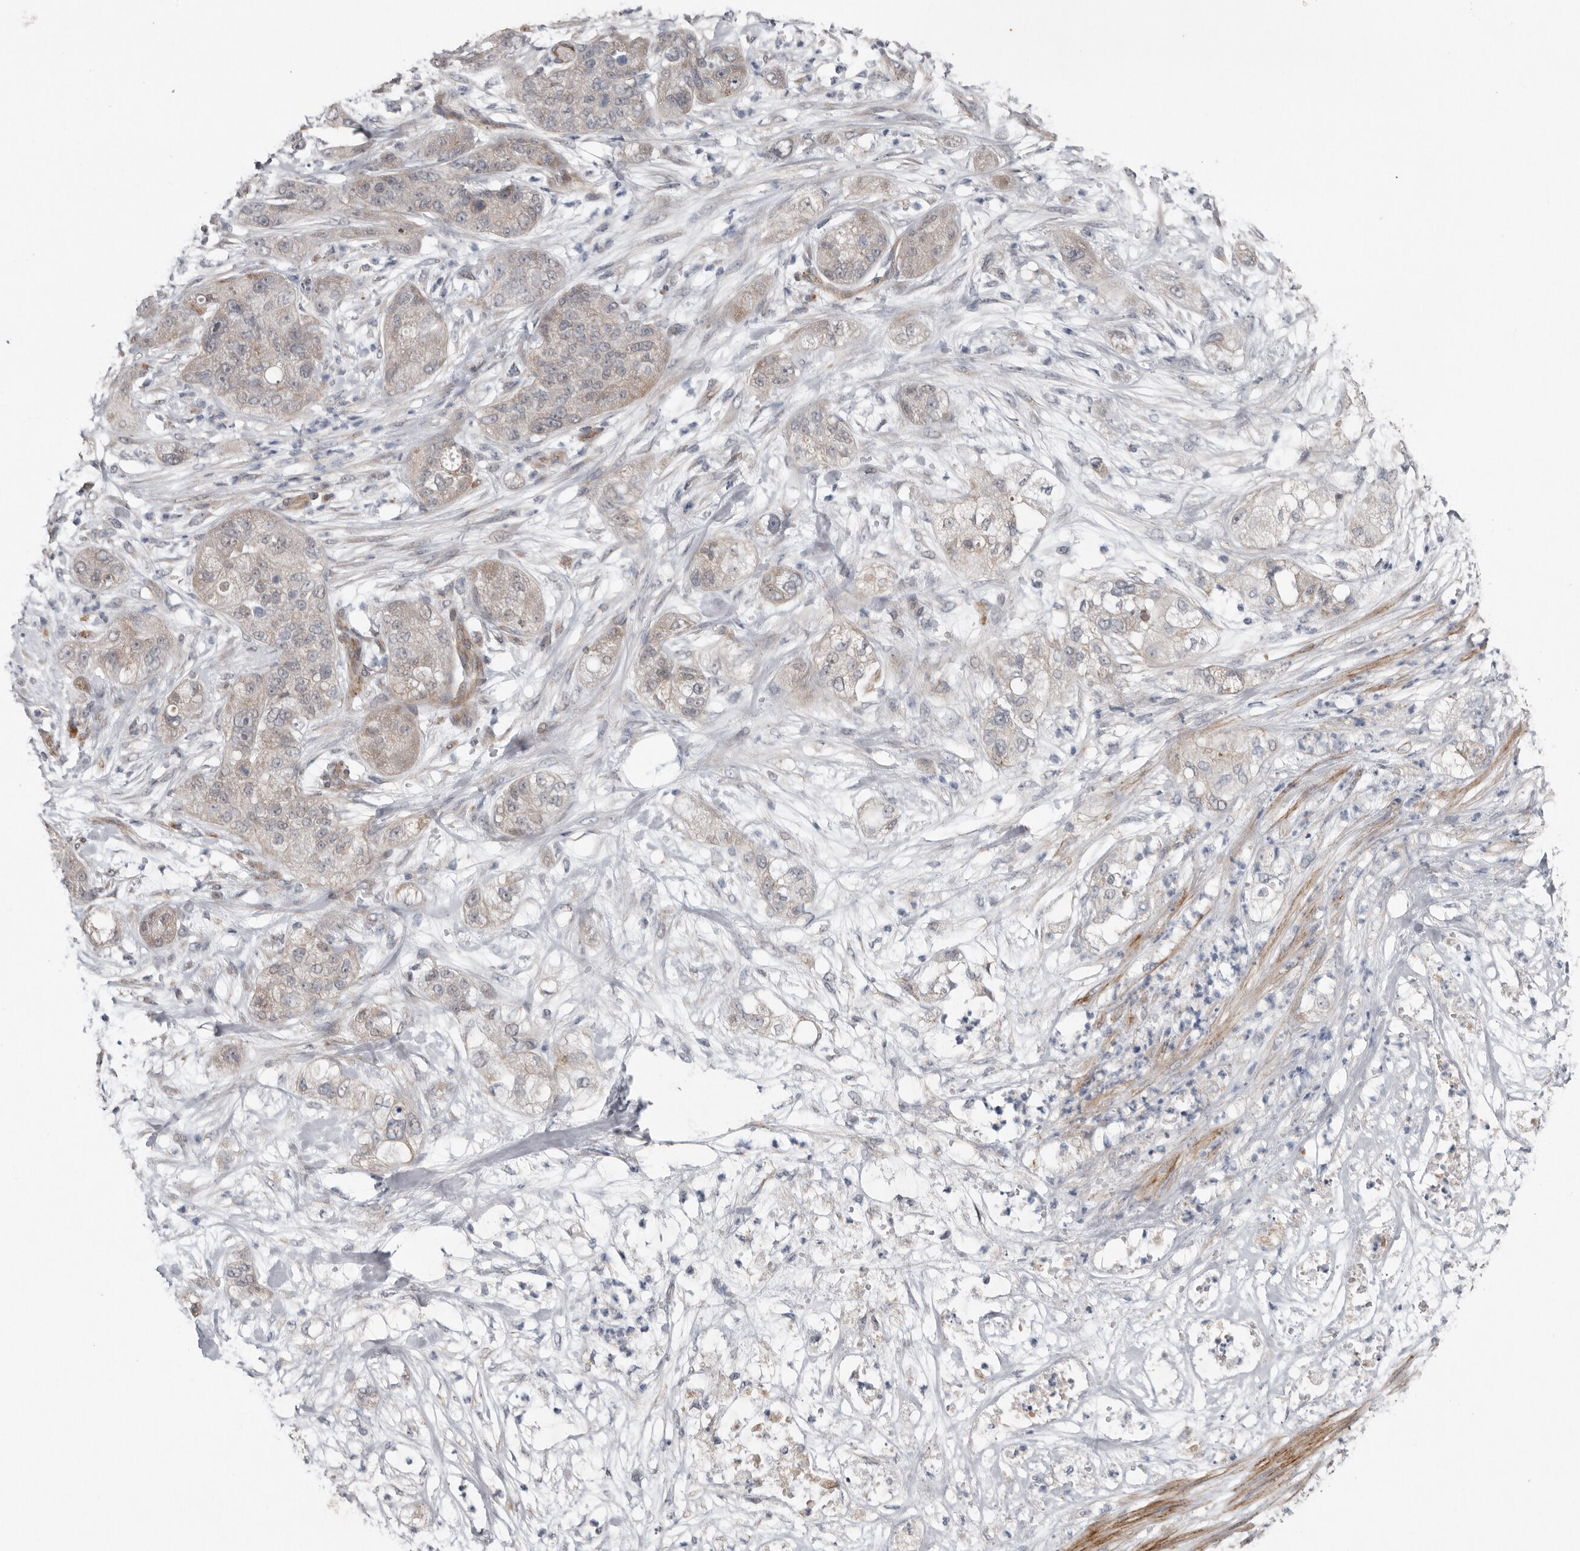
{"staining": {"intensity": "negative", "quantity": "none", "location": "none"}, "tissue": "pancreatic cancer", "cell_type": "Tumor cells", "image_type": "cancer", "snomed": [{"axis": "morphology", "description": "Adenocarcinoma, NOS"}, {"axis": "topography", "description": "Pancreas"}], "caption": "Immunohistochemical staining of human pancreatic adenocarcinoma demonstrates no significant expression in tumor cells.", "gene": "RANBP17", "patient": {"sex": "female", "age": 78}}